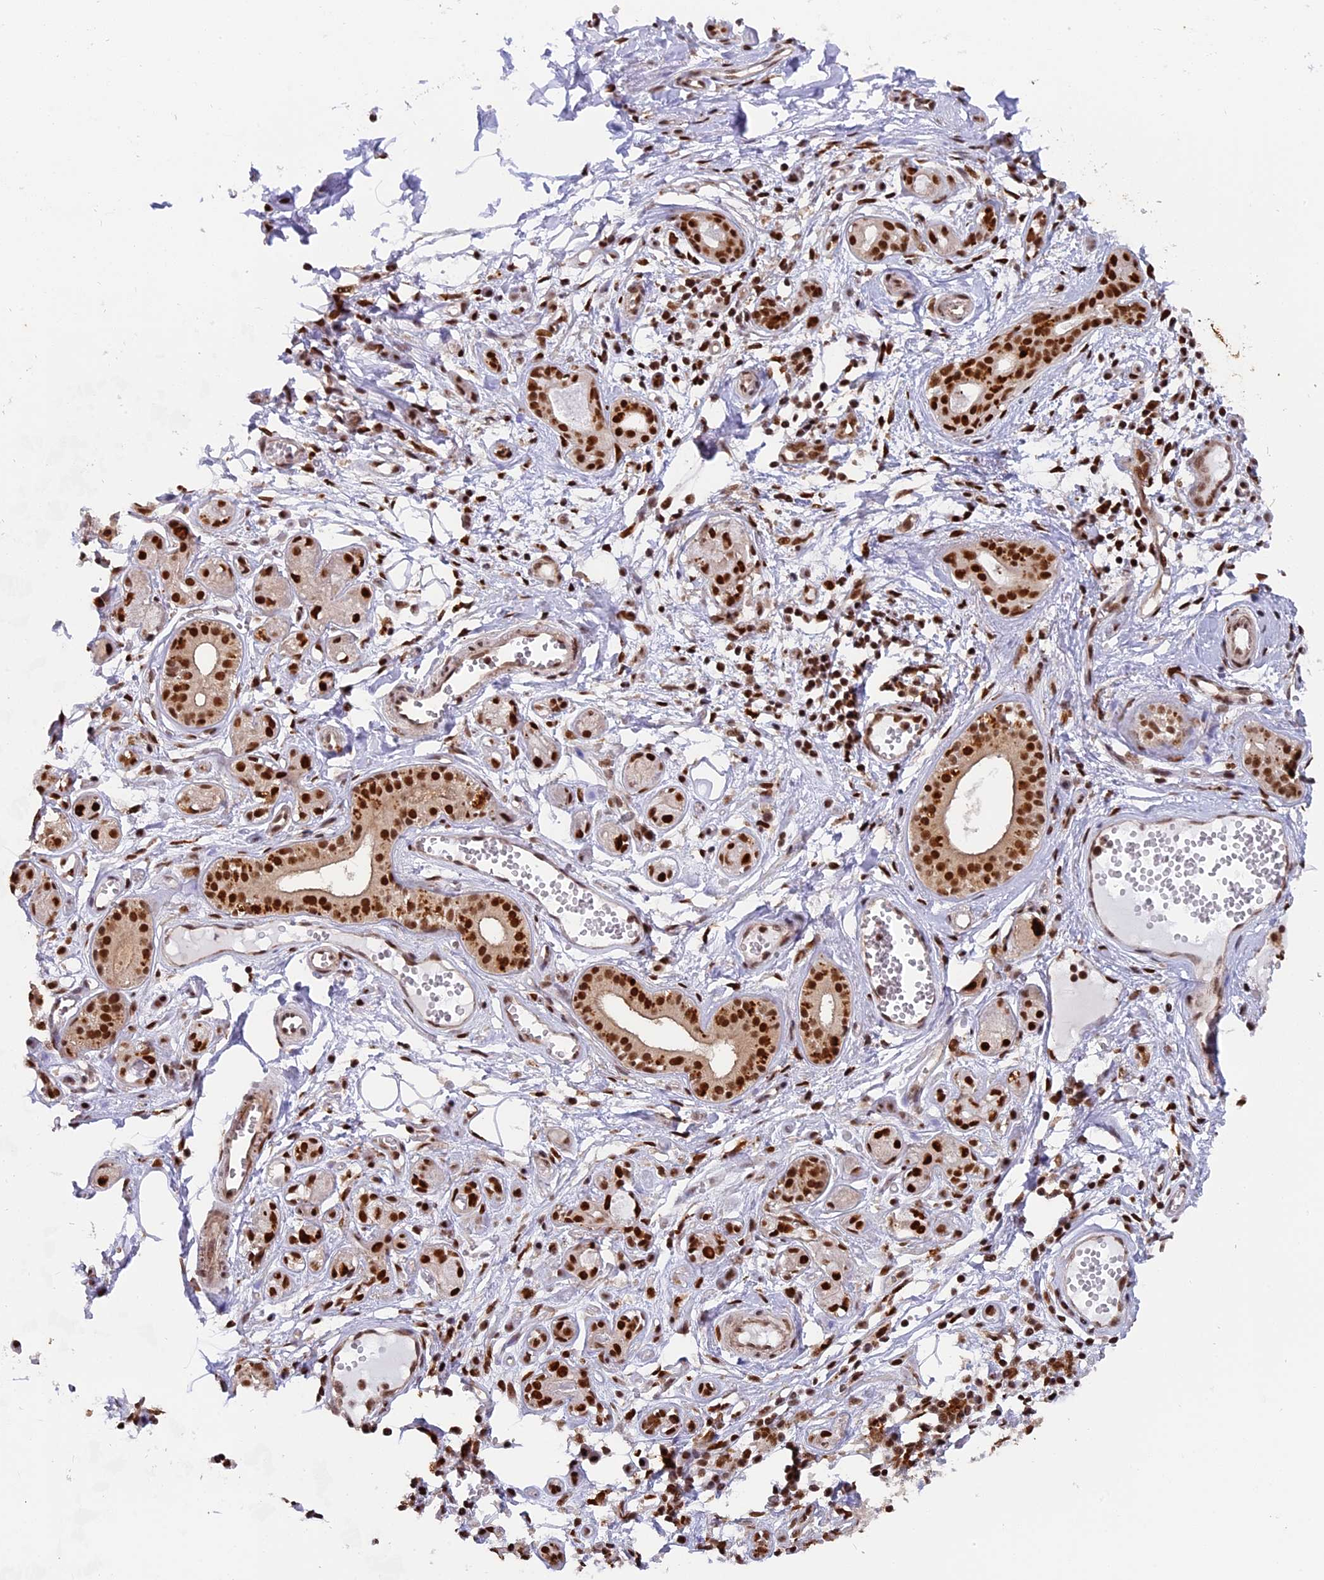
{"staining": {"intensity": "strong", "quantity": ">75%", "location": "nuclear"}, "tissue": "adipose tissue", "cell_type": "Adipocytes", "image_type": "normal", "snomed": [{"axis": "morphology", "description": "Normal tissue, NOS"}, {"axis": "morphology", "description": "Inflammation, NOS"}, {"axis": "topography", "description": "Salivary gland"}, {"axis": "topography", "description": "Peripheral nerve tissue"}], "caption": "Immunohistochemistry histopathology image of normal adipose tissue: adipose tissue stained using immunohistochemistry demonstrates high levels of strong protein expression localized specifically in the nuclear of adipocytes, appearing as a nuclear brown color.", "gene": "RAMACL", "patient": {"sex": "female", "age": 75}}